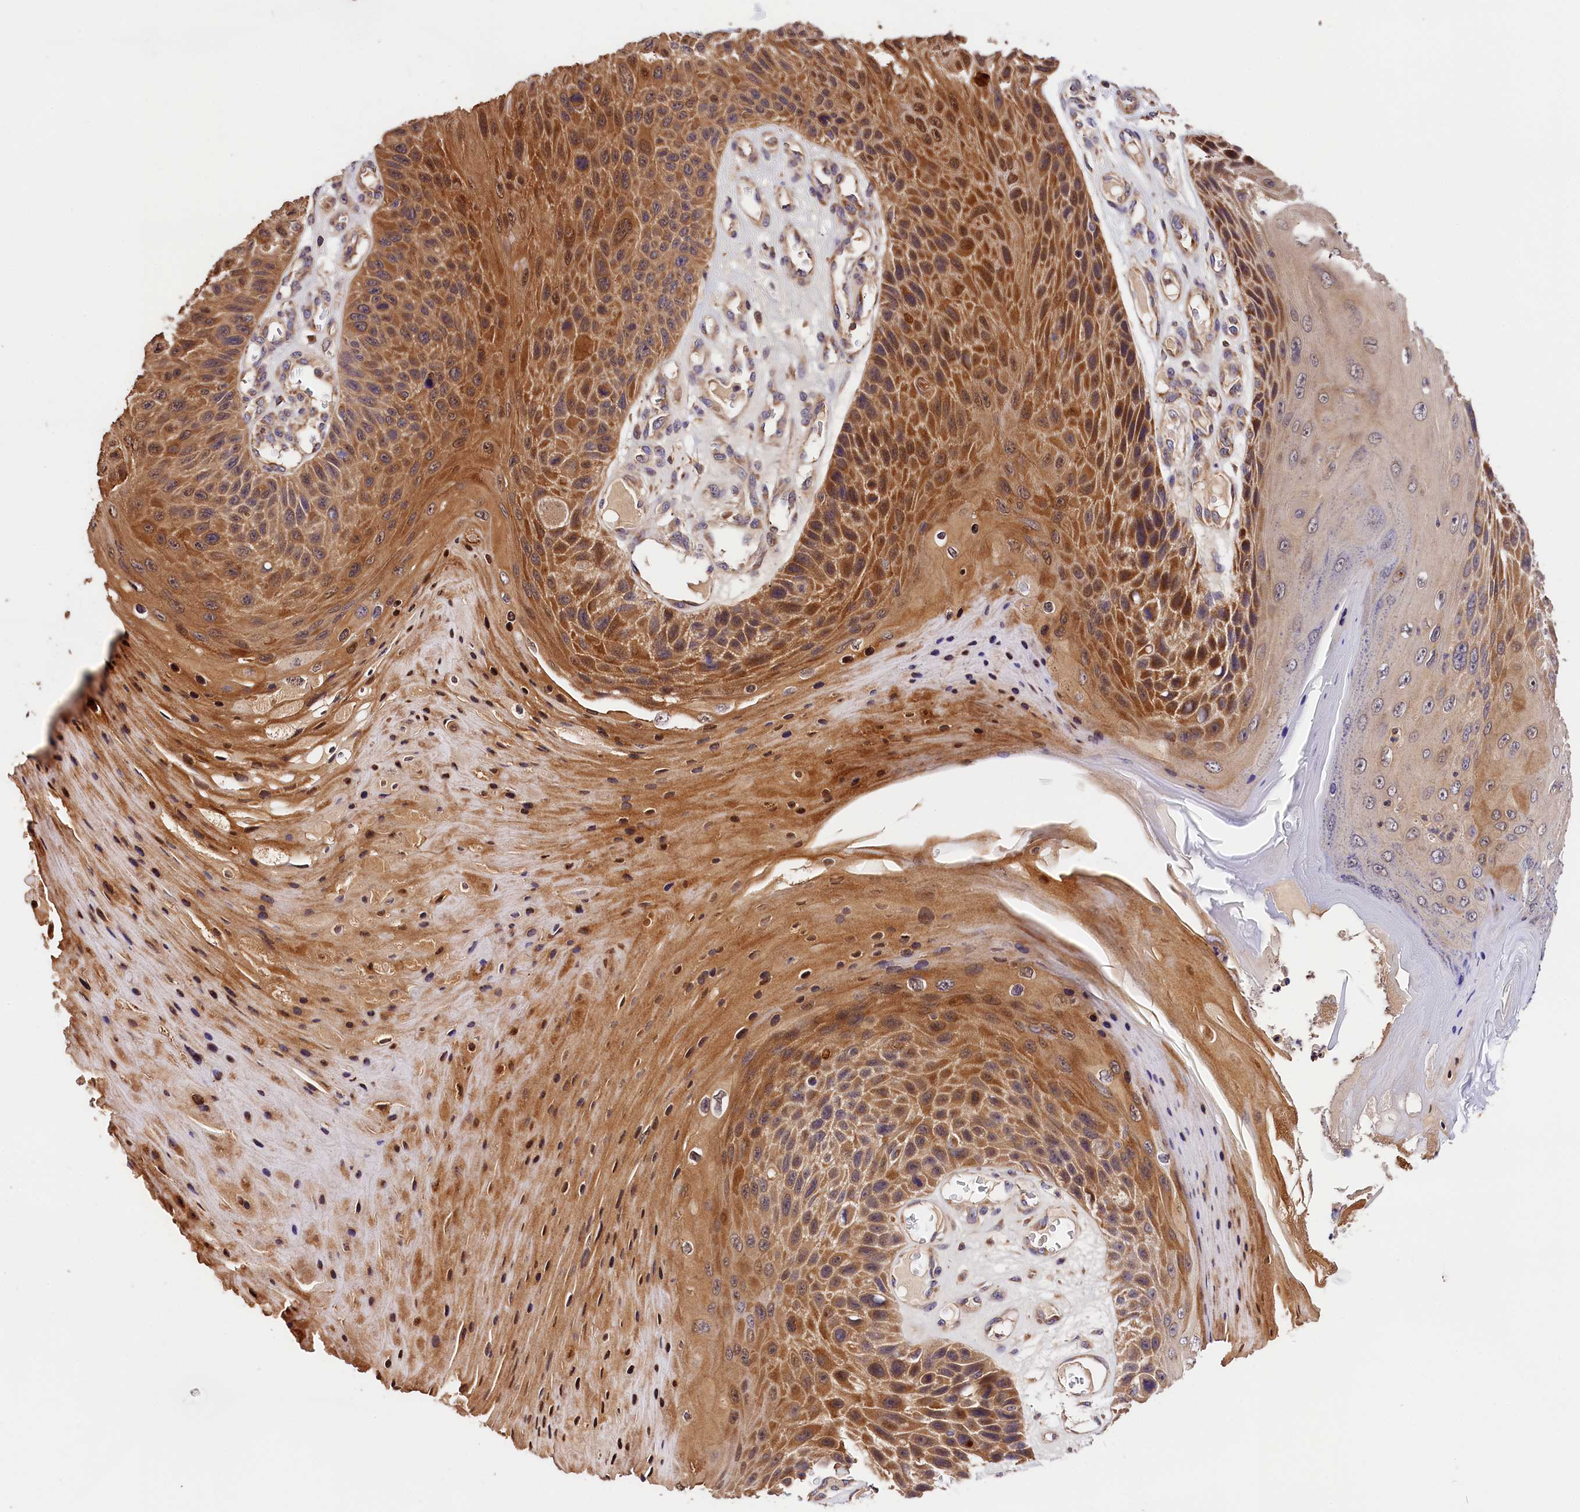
{"staining": {"intensity": "moderate", "quantity": ">75%", "location": "cytoplasmic/membranous,nuclear"}, "tissue": "skin cancer", "cell_type": "Tumor cells", "image_type": "cancer", "snomed": [{"axis": "morphology", "description": "Squamous cell carcinoma, NOS"}, {"axis": "topography", "description": "Skin"}], "caption": "Immunohistochemical staining of human skin cancer (squamous cell carcinoma) demonstrates medium levels of moderate cytoplasmic/membranous and nuclear staining in approximately >75% of tumor cells.", "gene": "KPTN", "patient": {"sex": "female", "age": 88}}